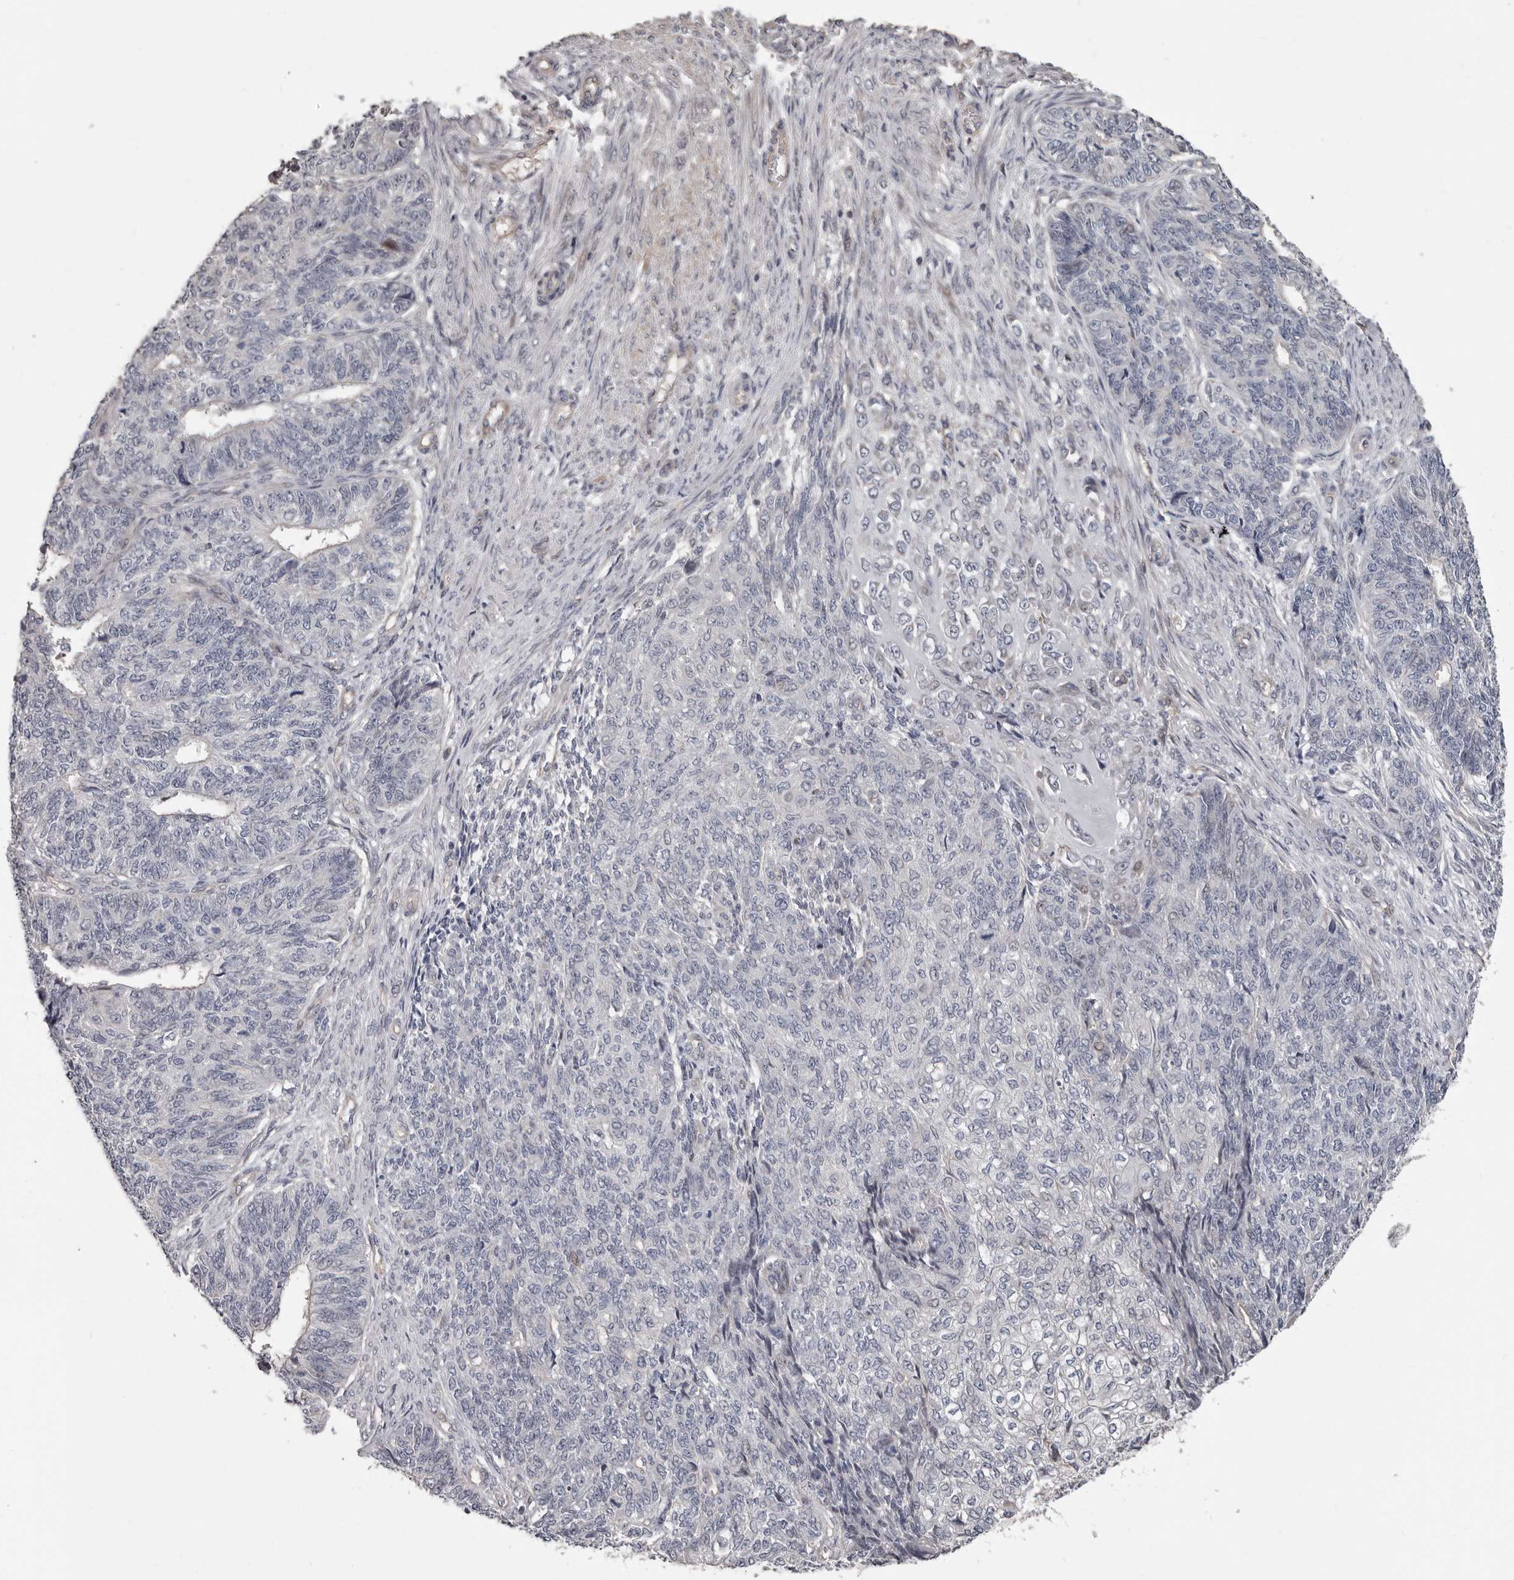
{"staining": {"intensity": "negative", "quantity": "none", "location": "none"}, "tissue": "endometrial cancer", "cell_type": "Tumor cells", "image_type": "cancer", "snomed": [{"axis": "morphology", "description": "Adenocarcinoma, NOS"}, {"axis": "topography", "description": "Endometrium"}], "caption": "A high-resolution photomicrograph shows immunohistochemistry (IHC) staining of adenocarcinoma (endometrial), which reveals no significant expression in tumor cells.", "gene": "RNF217", "patient": {"sex": "female", "age": 32}}